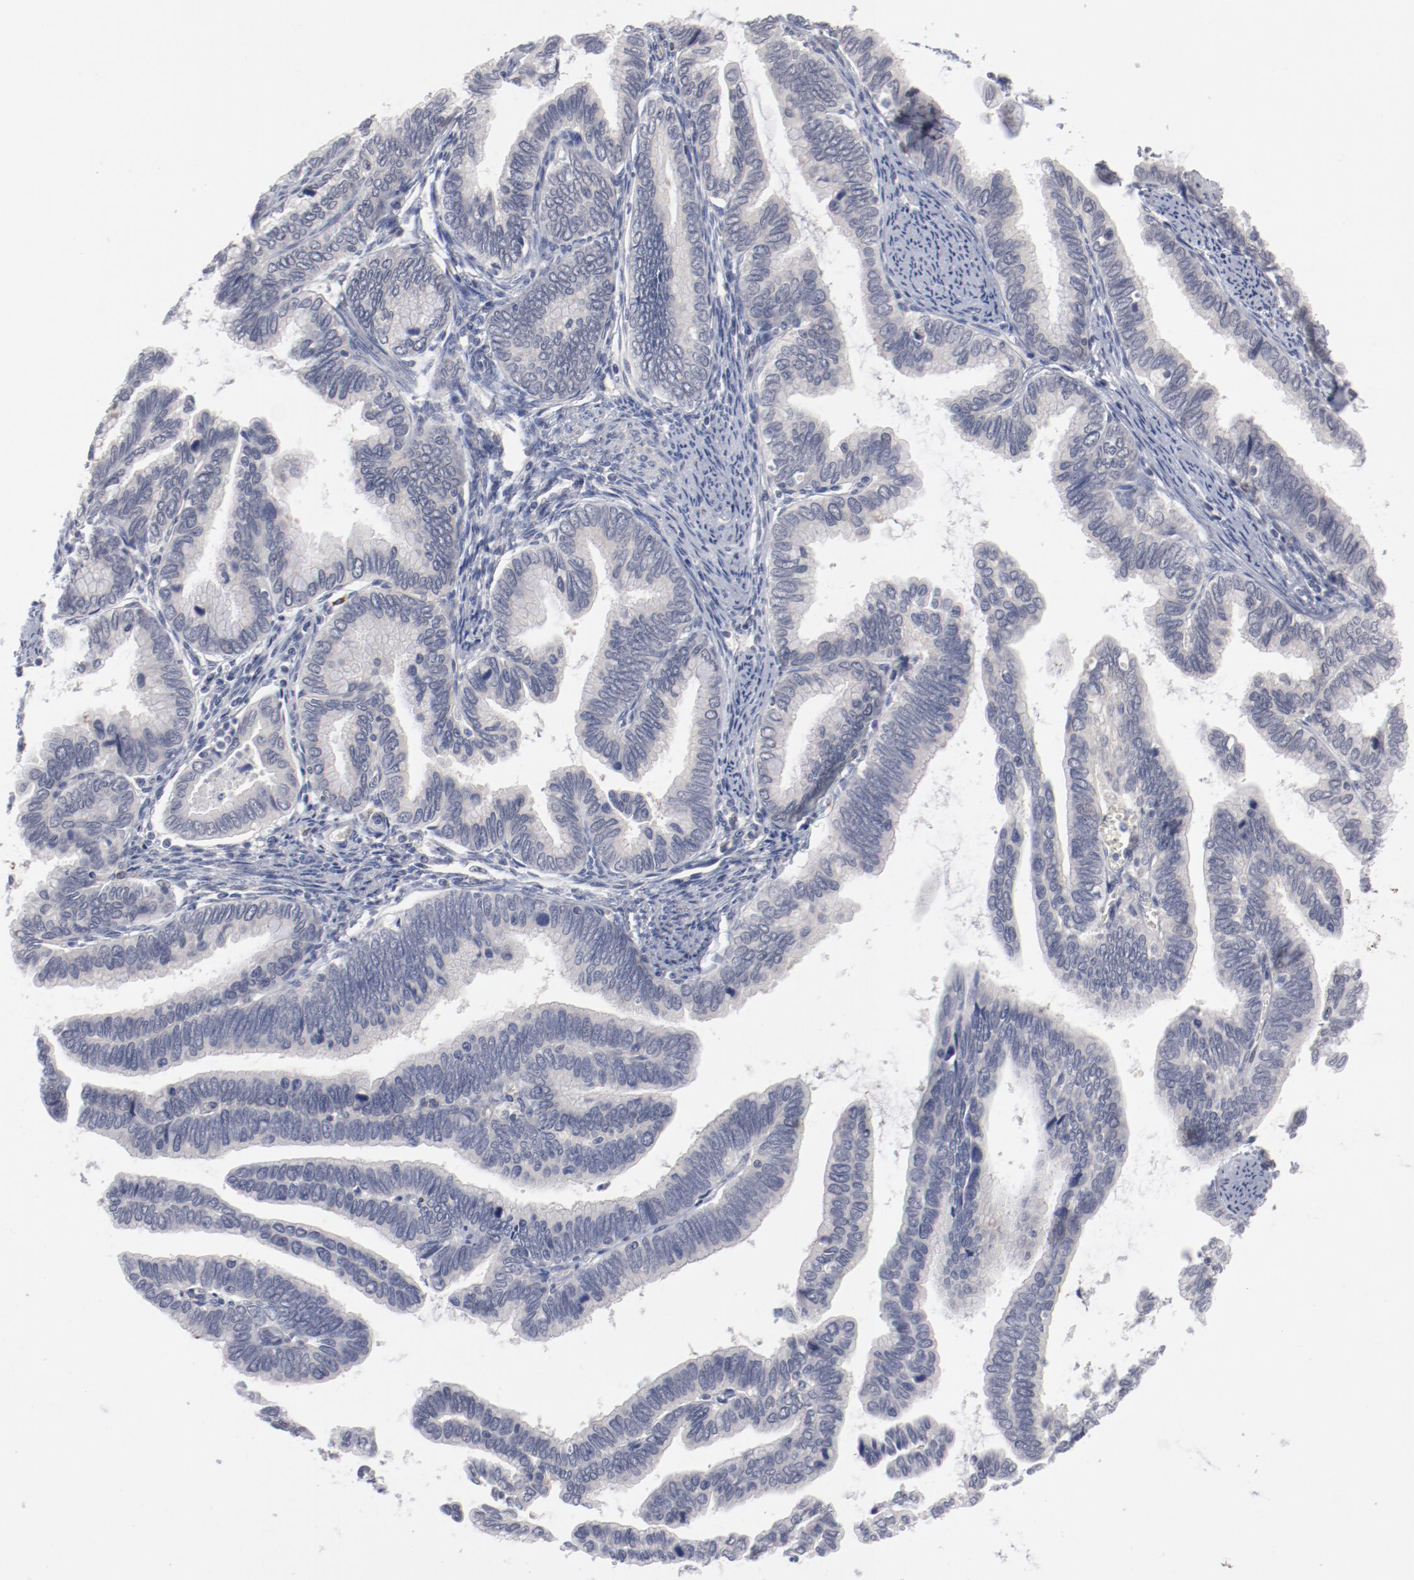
{"staining": {"intensity": "negative", "quantity": "none", "location": "none"}, "tissue": "cervical cancer", "cell_type": "Tumor cells", "image_type": "cancer", "snomed": [{"axis": "morphology", "description": "Adenocarcinoma, NOS"}, {"axis": "topography", "description": "Cervix"}], "caption": "Tumor cells show no significant protein staining in cervical adenocarcinoma.", "gene": "SH3BGR", "patient": {"sex": "female", "age": 49}}